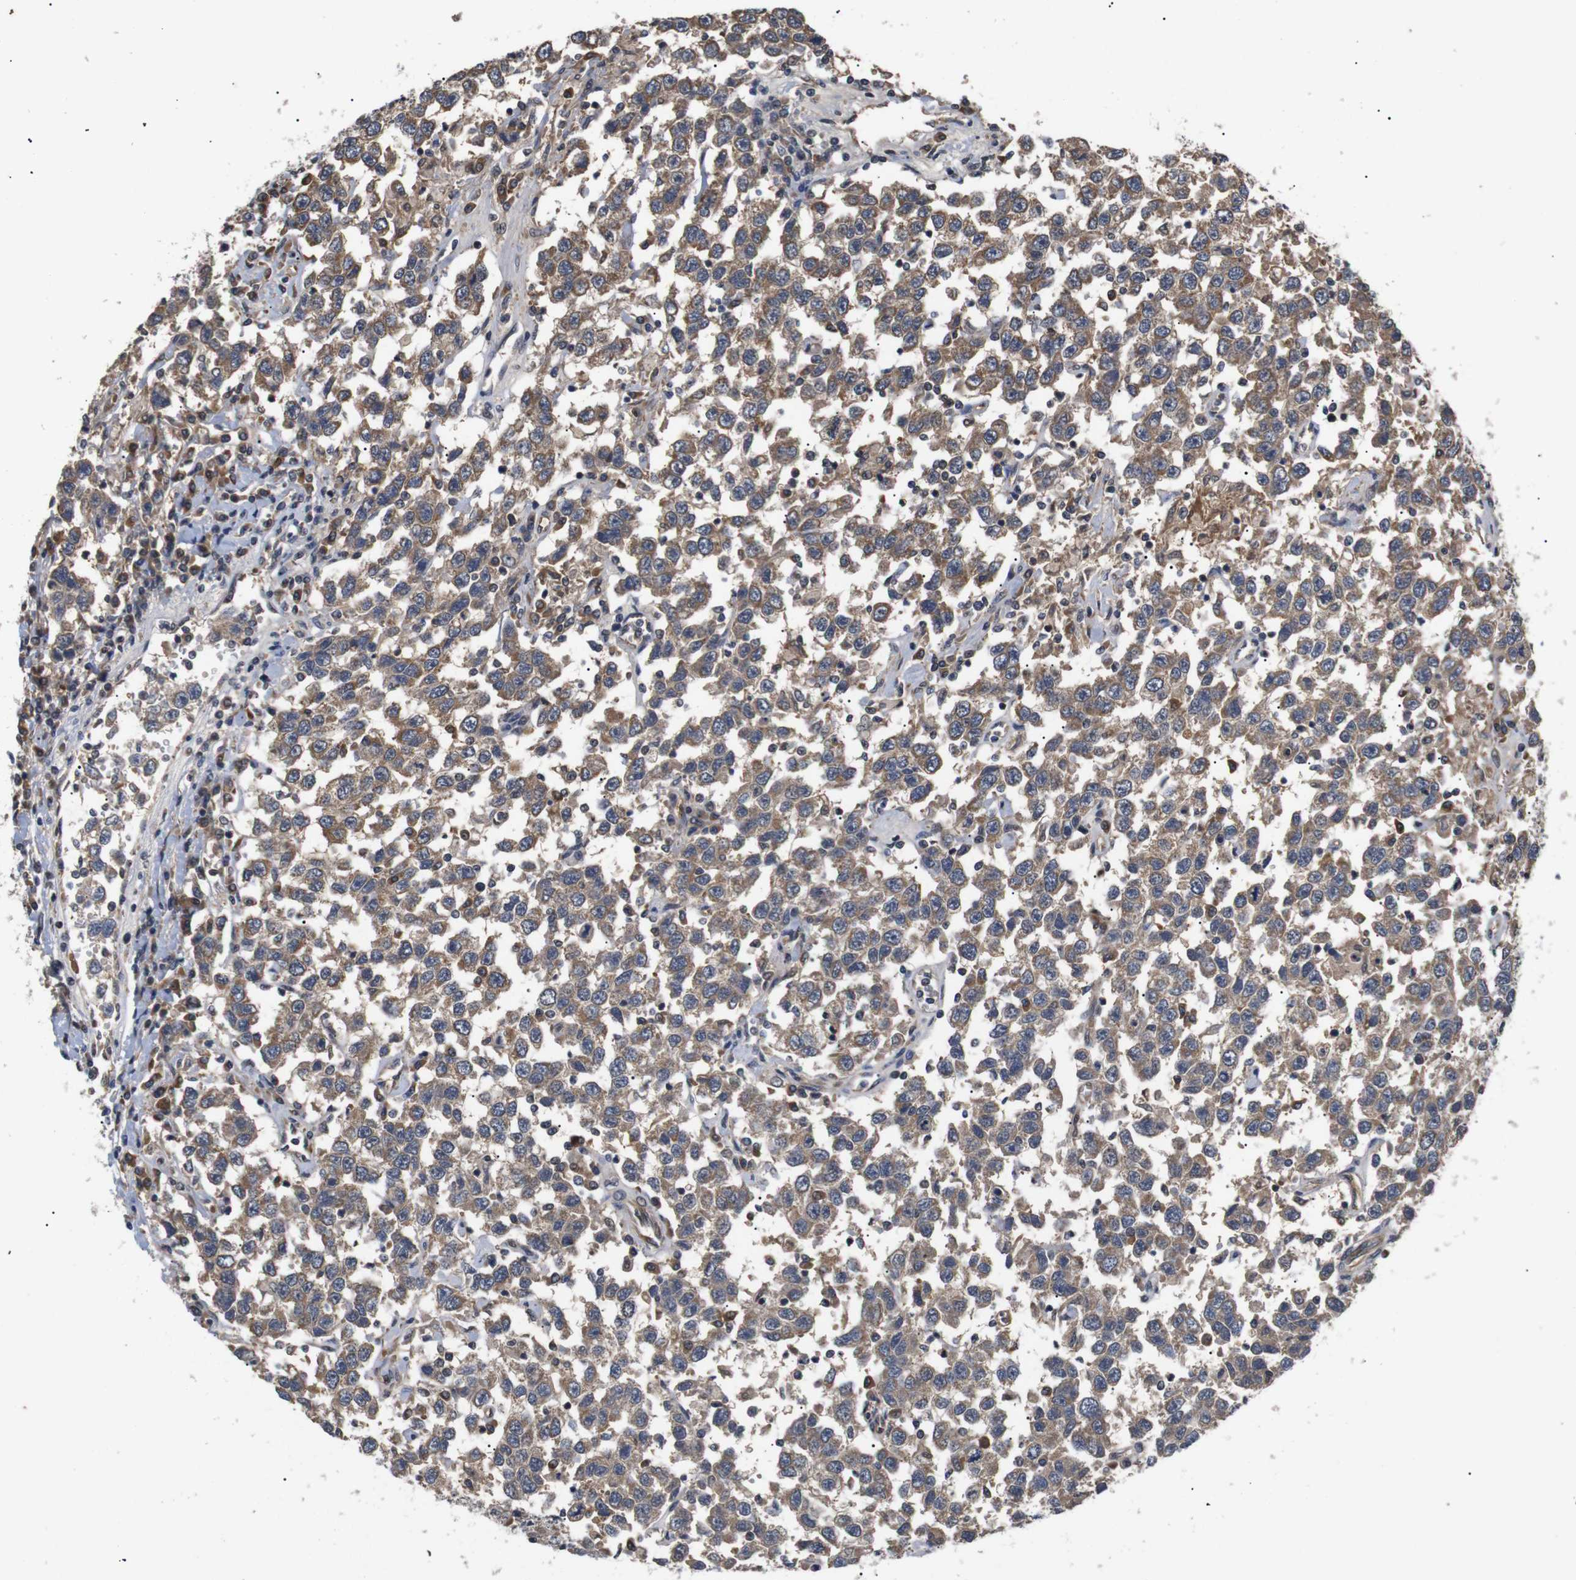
{"staining": {"intensity": "moderate", "quantity": ">75%", "location": "cytoplasmic/membranous"}, "tissue": "testis cancer", "cell_type": "Tumor cells", "image_type": "cancer", "snomed": [{"axis": "morphology", "description": "Seminoma, NOS"}, {"axis": "topography", "description": "Testis"}], "caption": "Testis cancer tissue displays moderate cytoplasmic/membranous expression in approximately >75% of tumor cells", "gene": "RIPK1", "patient": {"sex": "male", "age": 41}}